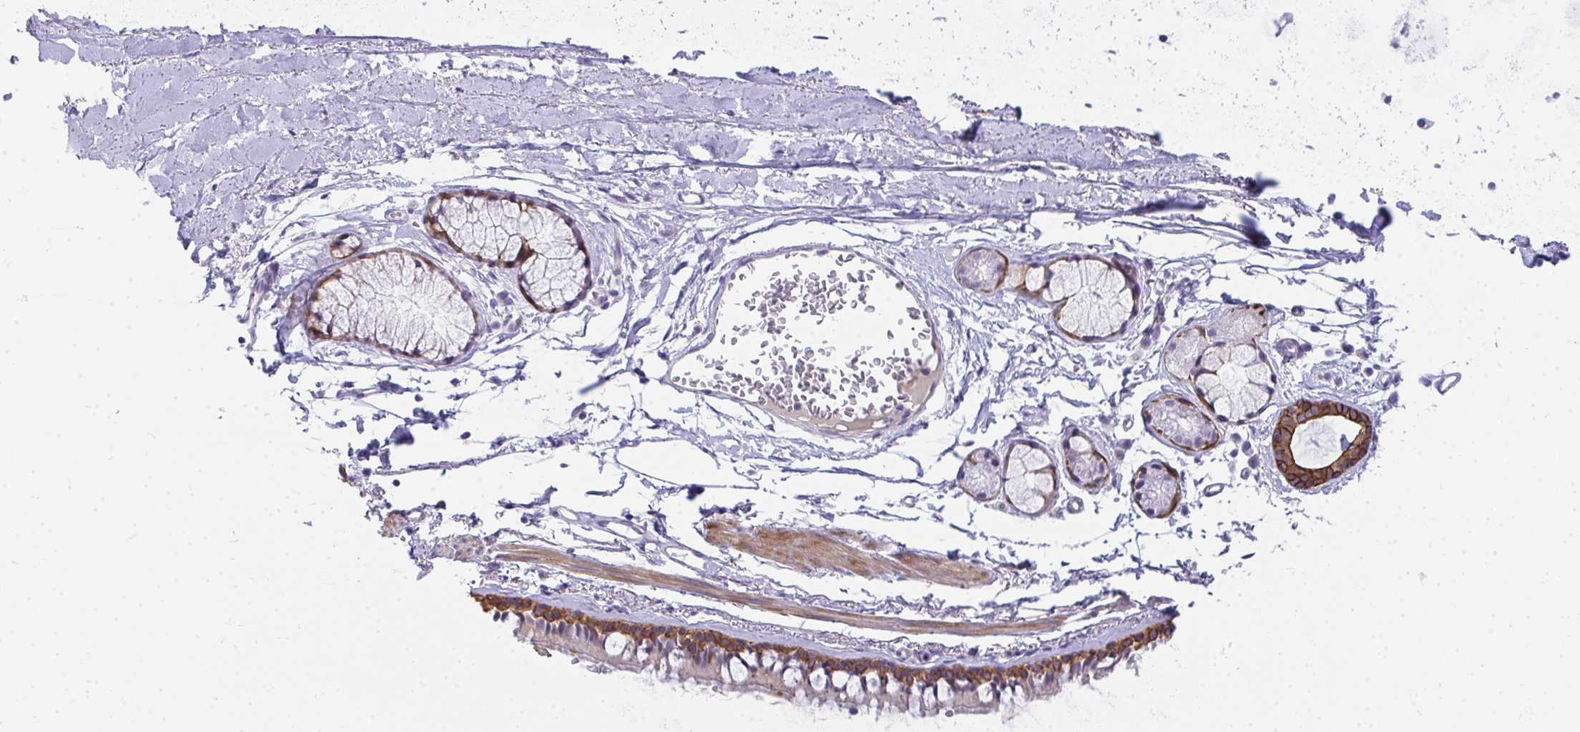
{"staining": {"intensity": "moderate", "quantity": "25%-75%", "location": "cytoplasmic/membranous"}, "tissue": "bronchus", "cell_type": "Respiratory epithelial cells", "image_type": "normal", "snomed": [{"axis": "morphology", "description": "Normal tissue, NOS"}, {"axis": "topography", "description": "Cartilage tissue"}, {"axis": "topography", "description": "Bronchus"}, {"axis": "topography", "description": "Peripheral nerve tissue"}], "caption": "Immunohistochemistry (IHC) (DAB) staining of normal human bronchus displays moderate cytoplasmic/membranous protein staining in approximately 25%-75% of respiratory epithelial cells.", "gene": "AK5", "patient": {"sex": "female", "age": 59}}